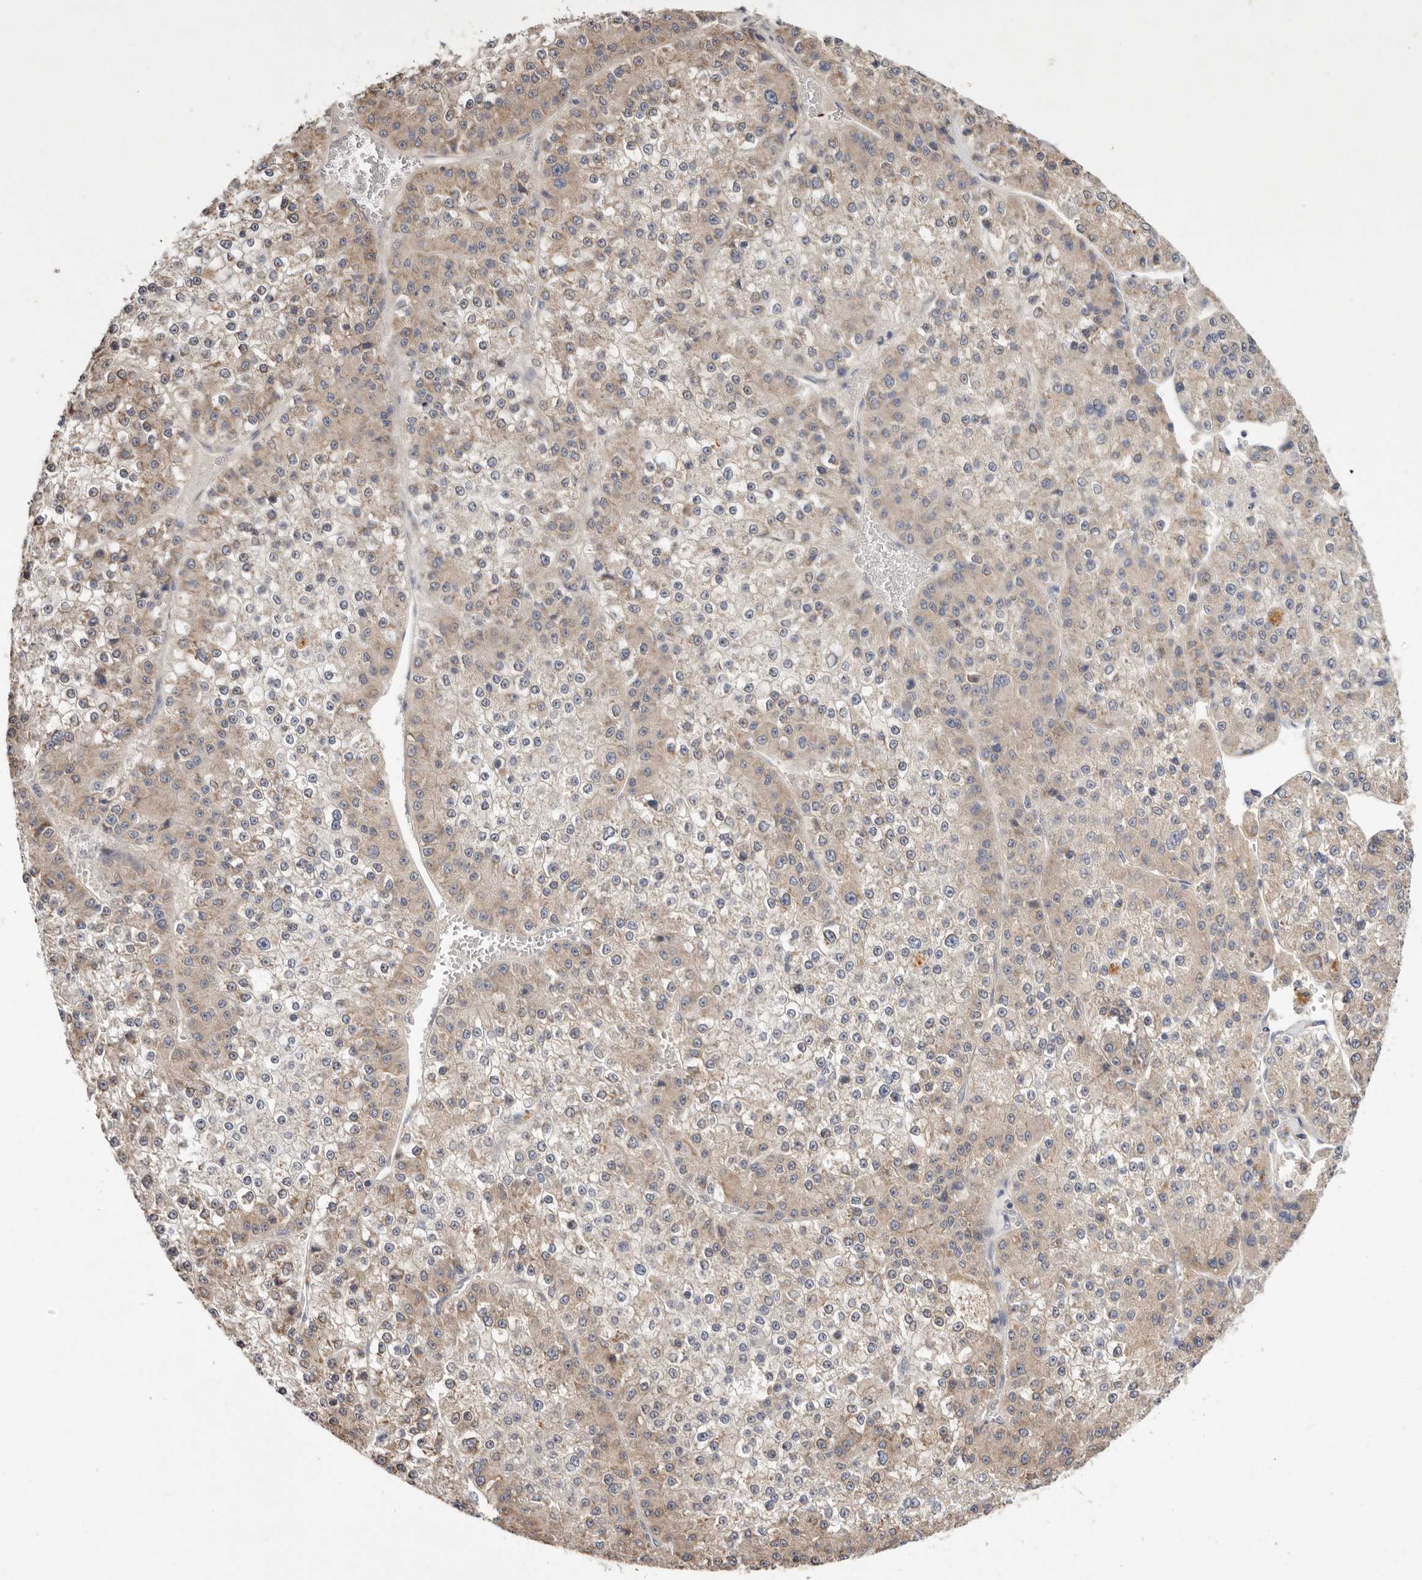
{"staining": {"intensity": "weak", "quantity": "25%-75%", "location": "cytoplasmic/membranous"}, "tissue": "liver cancer", "cell_type": "Tumor cells", "image_type": "cancer", "snomed": [{"axis": "morphology", "description": "Carcinoma, Hepatocellular, NOS"}, {"axis": "topography", "description": "Liver"}], "caption": "This image exhibits IHC staining of human liver cancer (hepatocellular carcinoma), with low weak cytoplasmic/membranous staining in about 25%-75% of tumor cells.", "gene": "FAM167B", "patient": {"sex": "female", "age": 73}}